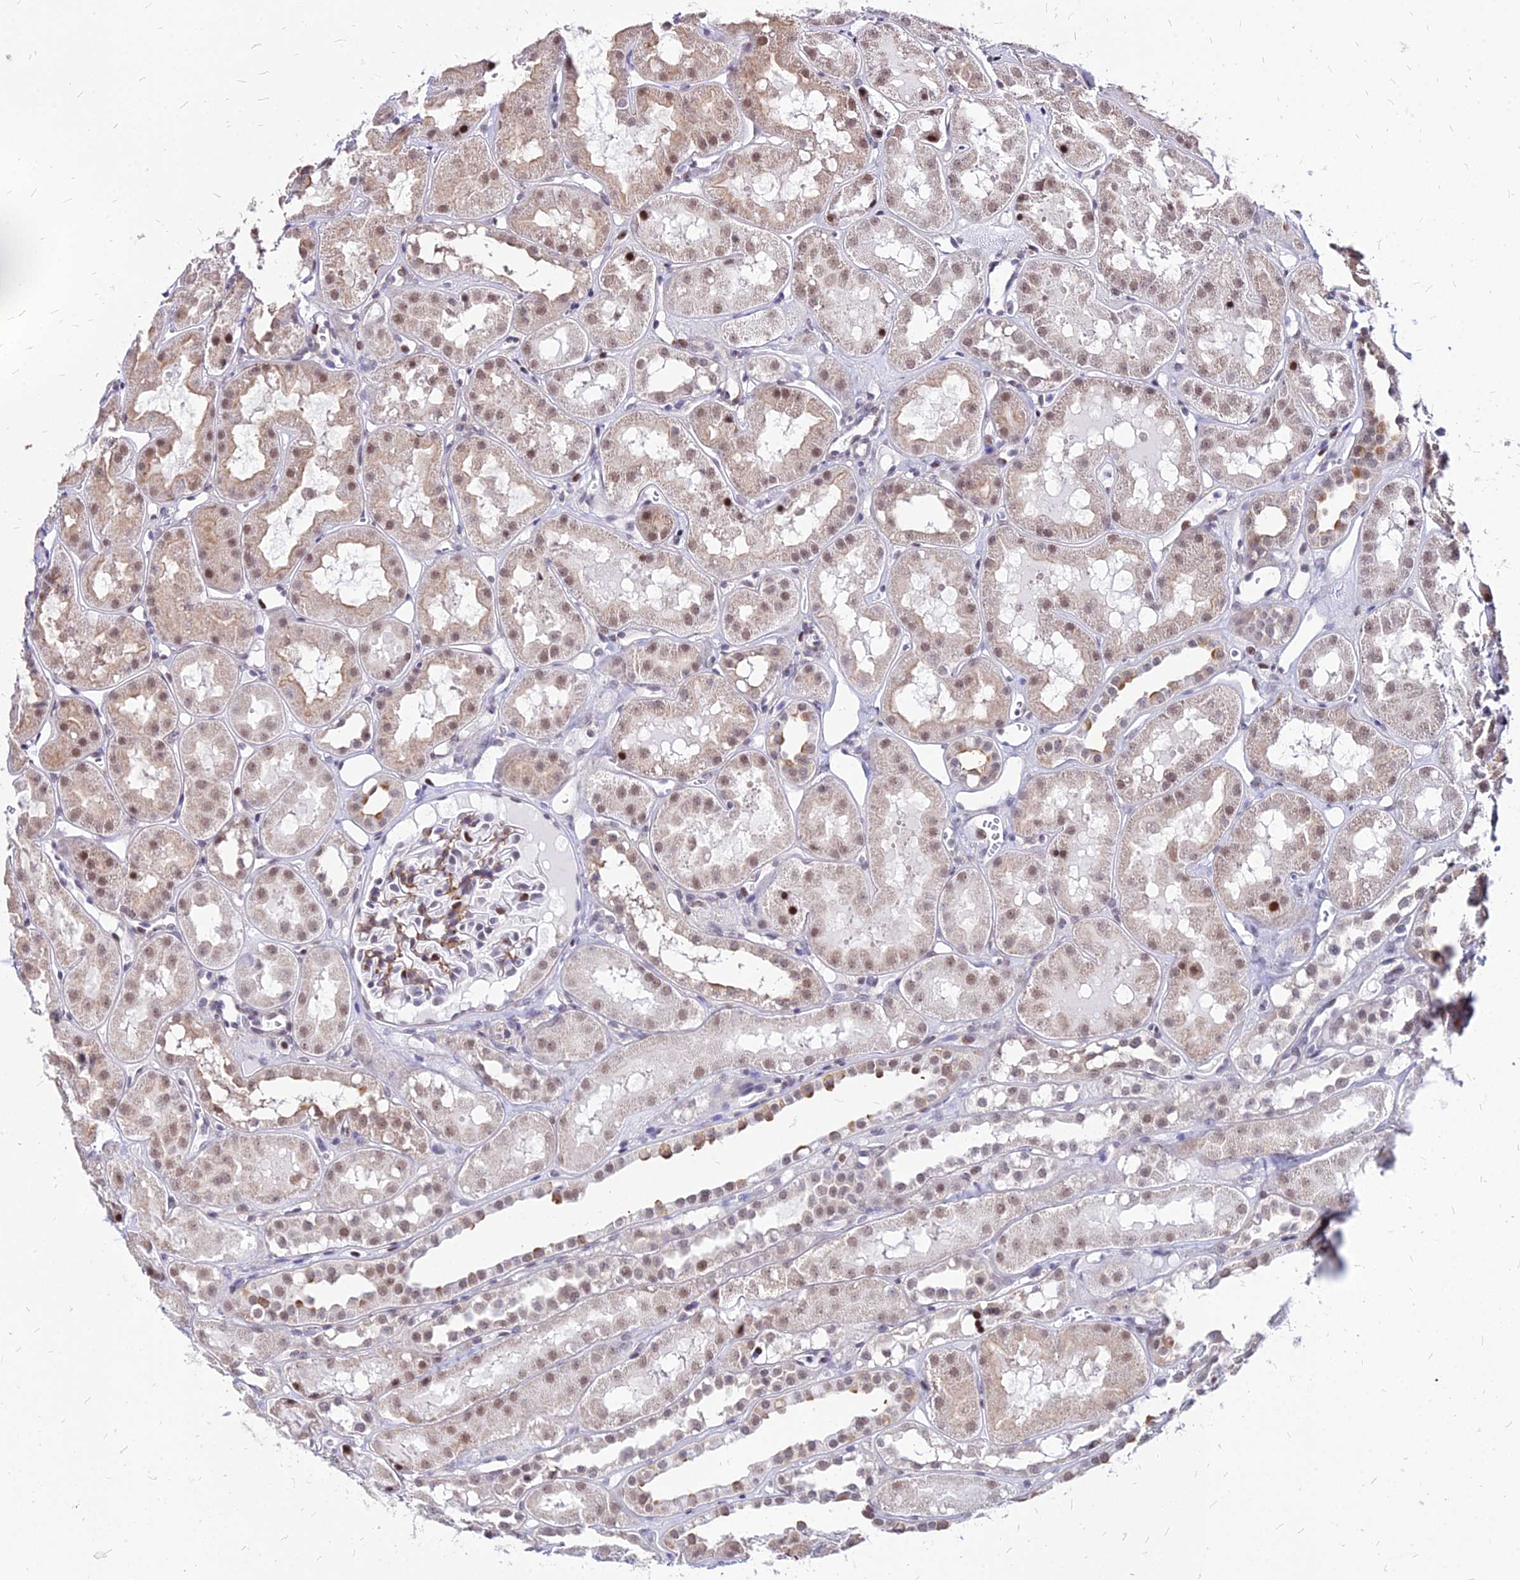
{"staining": {"intensity": "moderate", "quantity": "25%-75%", "location": "cytoplasmic/membranous,nuclear"}, "tissue": "kidney", "cell_type": "Cells in glomeruli", "image_type": "normal", "snomed": [{"axis": "morphology", "description": "Normal tissue, NOS"}, {"axis": "topography", "description": "Kidney"}], "caption": "A high-resolution image shows immunohistochemistry staining of benign kidney, which reveals moderate cytoplasmic/membranous,nuclear expression in approximately 25%-75% of cells in glomeruli. (DAB IHC, brown staining for protein, blue staining for nuclei).", "gene": "FDX2", "patient": {"sex": "male", "age": 16}}